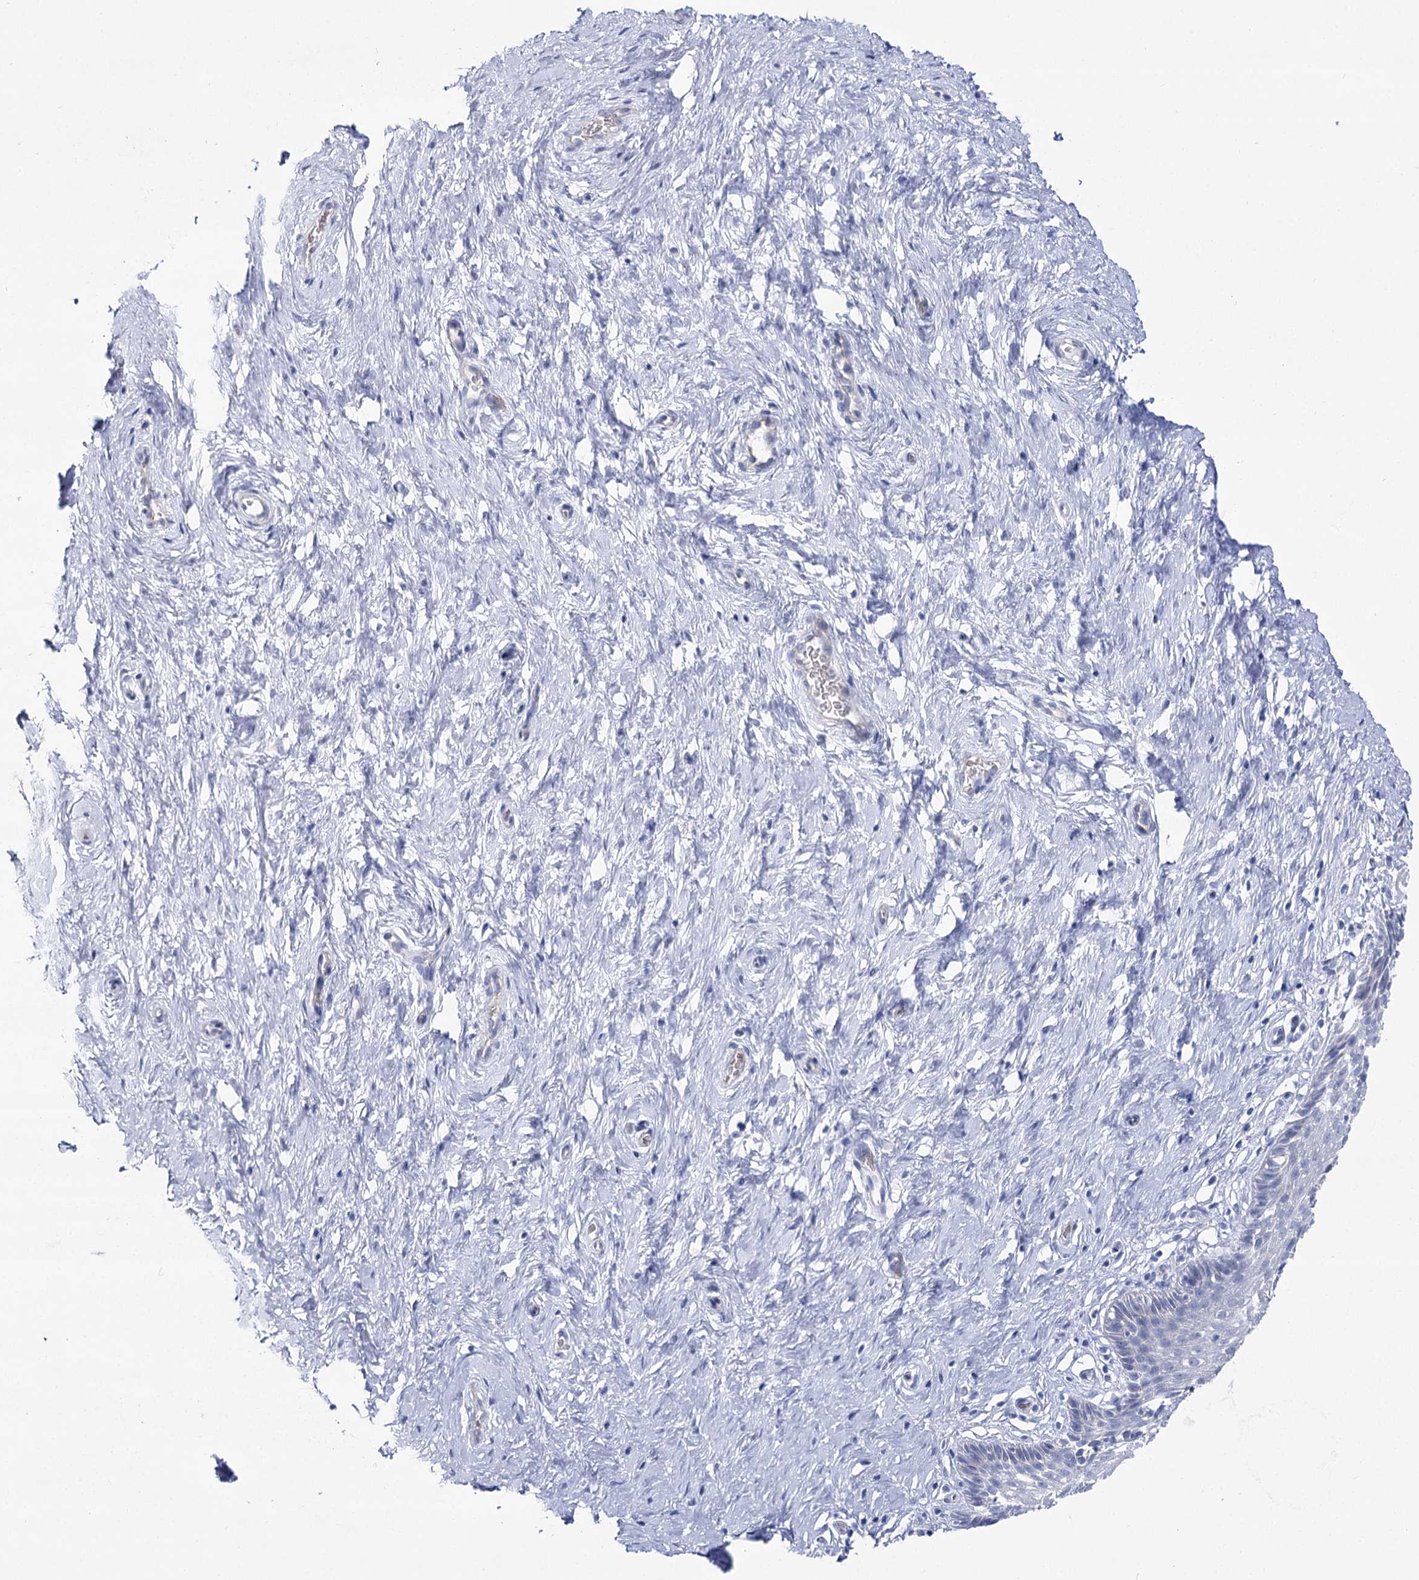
{"staining": {"intensity": "negative", "quantity": "none", "location": "none"}, "tissue": "cervix", "cell_type": "Glandular cells", "image_type": "normal", "snomed": [{"axis": "morphology", "description": "Normal tissue, NOS"}, {"axis": "topography", "description": "Cervix"}], "caption": "A histopathology image of cervix stained for a protein demonstrates no brown staining in glandular cells. (DAB immunohistochemistry, high magnification).", "gene": "NRAP", "patient": {"sex": "female", "age": 33}}